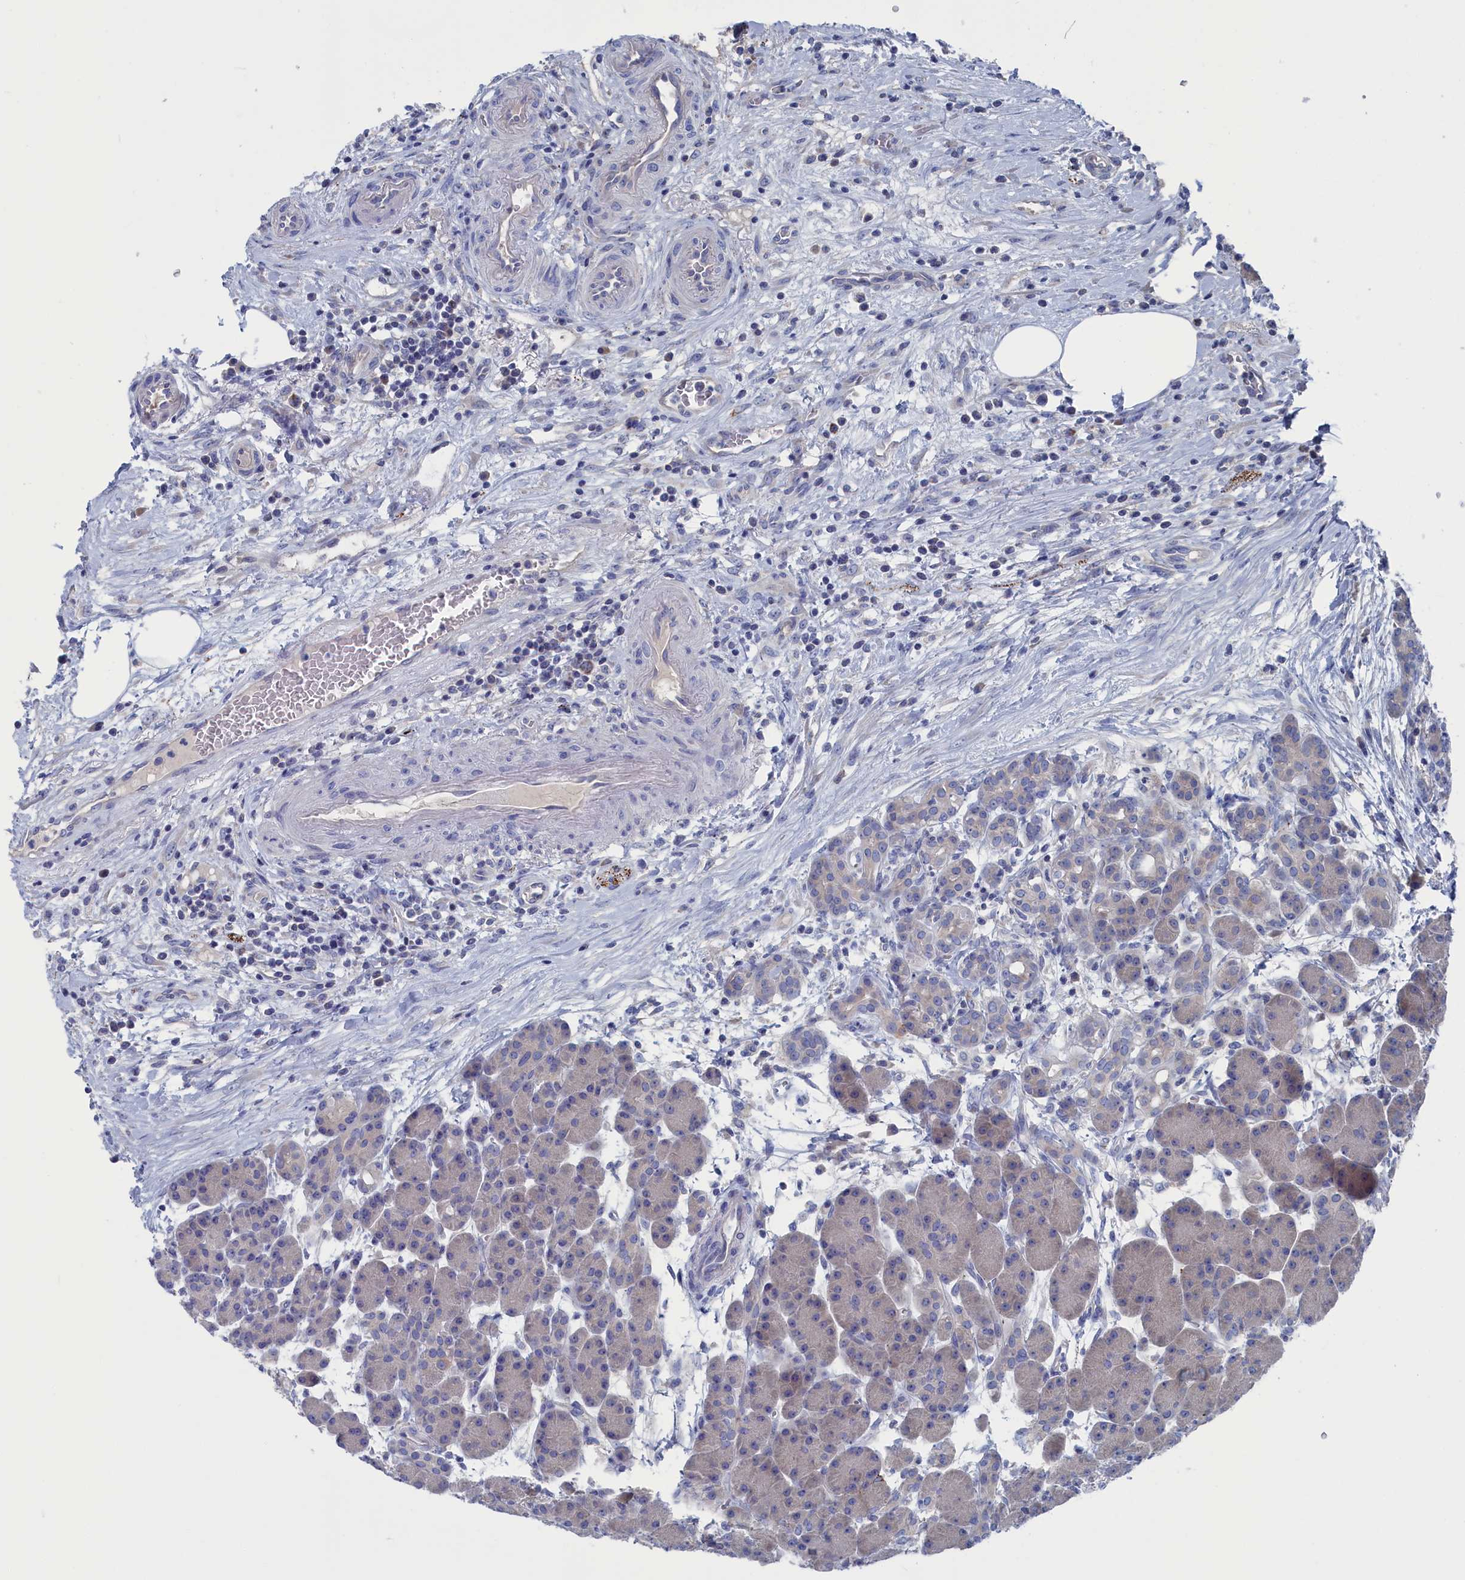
{"staining": {"intensity": "weak", "quantity": "<25%", "location": "cytoplasmic/membranous"}, "tissue": "pancreas", "cell_type": "Exocrine glandular cells", "image_type": "normal", "snomed": [{"axis": "morphology", "description": "Normal tissue, NOS"}, {"axis": "topography", "description": "Pancreas"}], "caption": "An image of pancreas stained for a protein exhibits no brown staining in exocrine glandular cells.", "gene": "CEND1", "patient": {"sex": "male", "age": 63}}